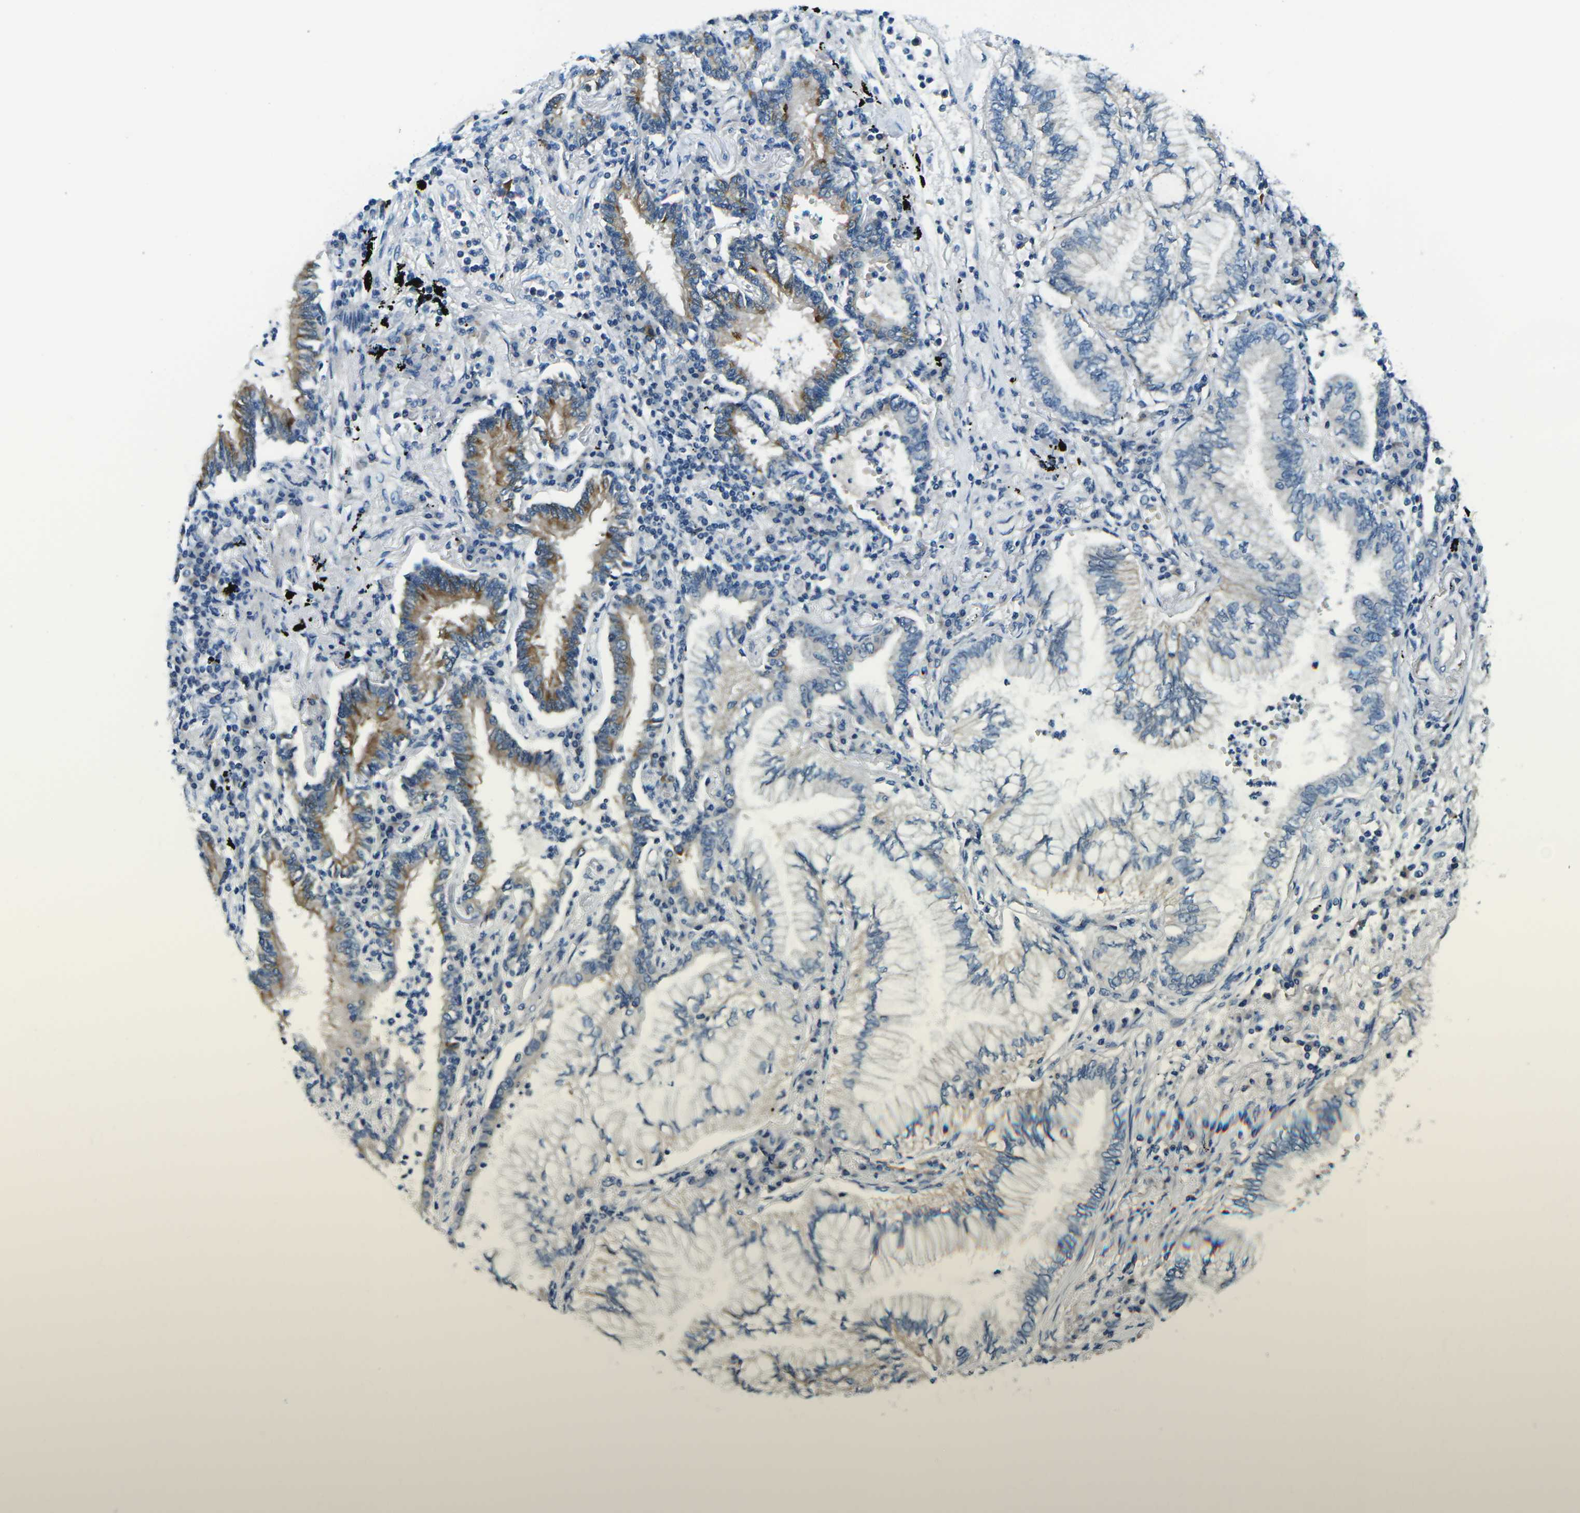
{"staining": {"intensity": "moderate", "quantity": "<25%", "location": "cytoplasmic/membranous"}, "tissue": "lung cancer", "cell_type": "Tumor cells", "image_type": "cancer", "snomed": [{"axis": "morphology", "description": "Normal tissue, NOS"}, {"axis": "morphology", "description": "Adenocarcinoma, NOS"}, {"axis": "topography", "description": "Bronchus"}, {"axis": "topography", "description": "Lung"}], "caption": "This photomicrograph demonstrates adenocarcinoma (lung) stained with immunohistochemistry to label a protein in brown. The cytoplasmic/membranous of tumor cells show moderate positivity for the protein. Nuclei are counter-stained blue.", "gene": "CTNND1", "patient": {"sex": "female", "age": 70}}